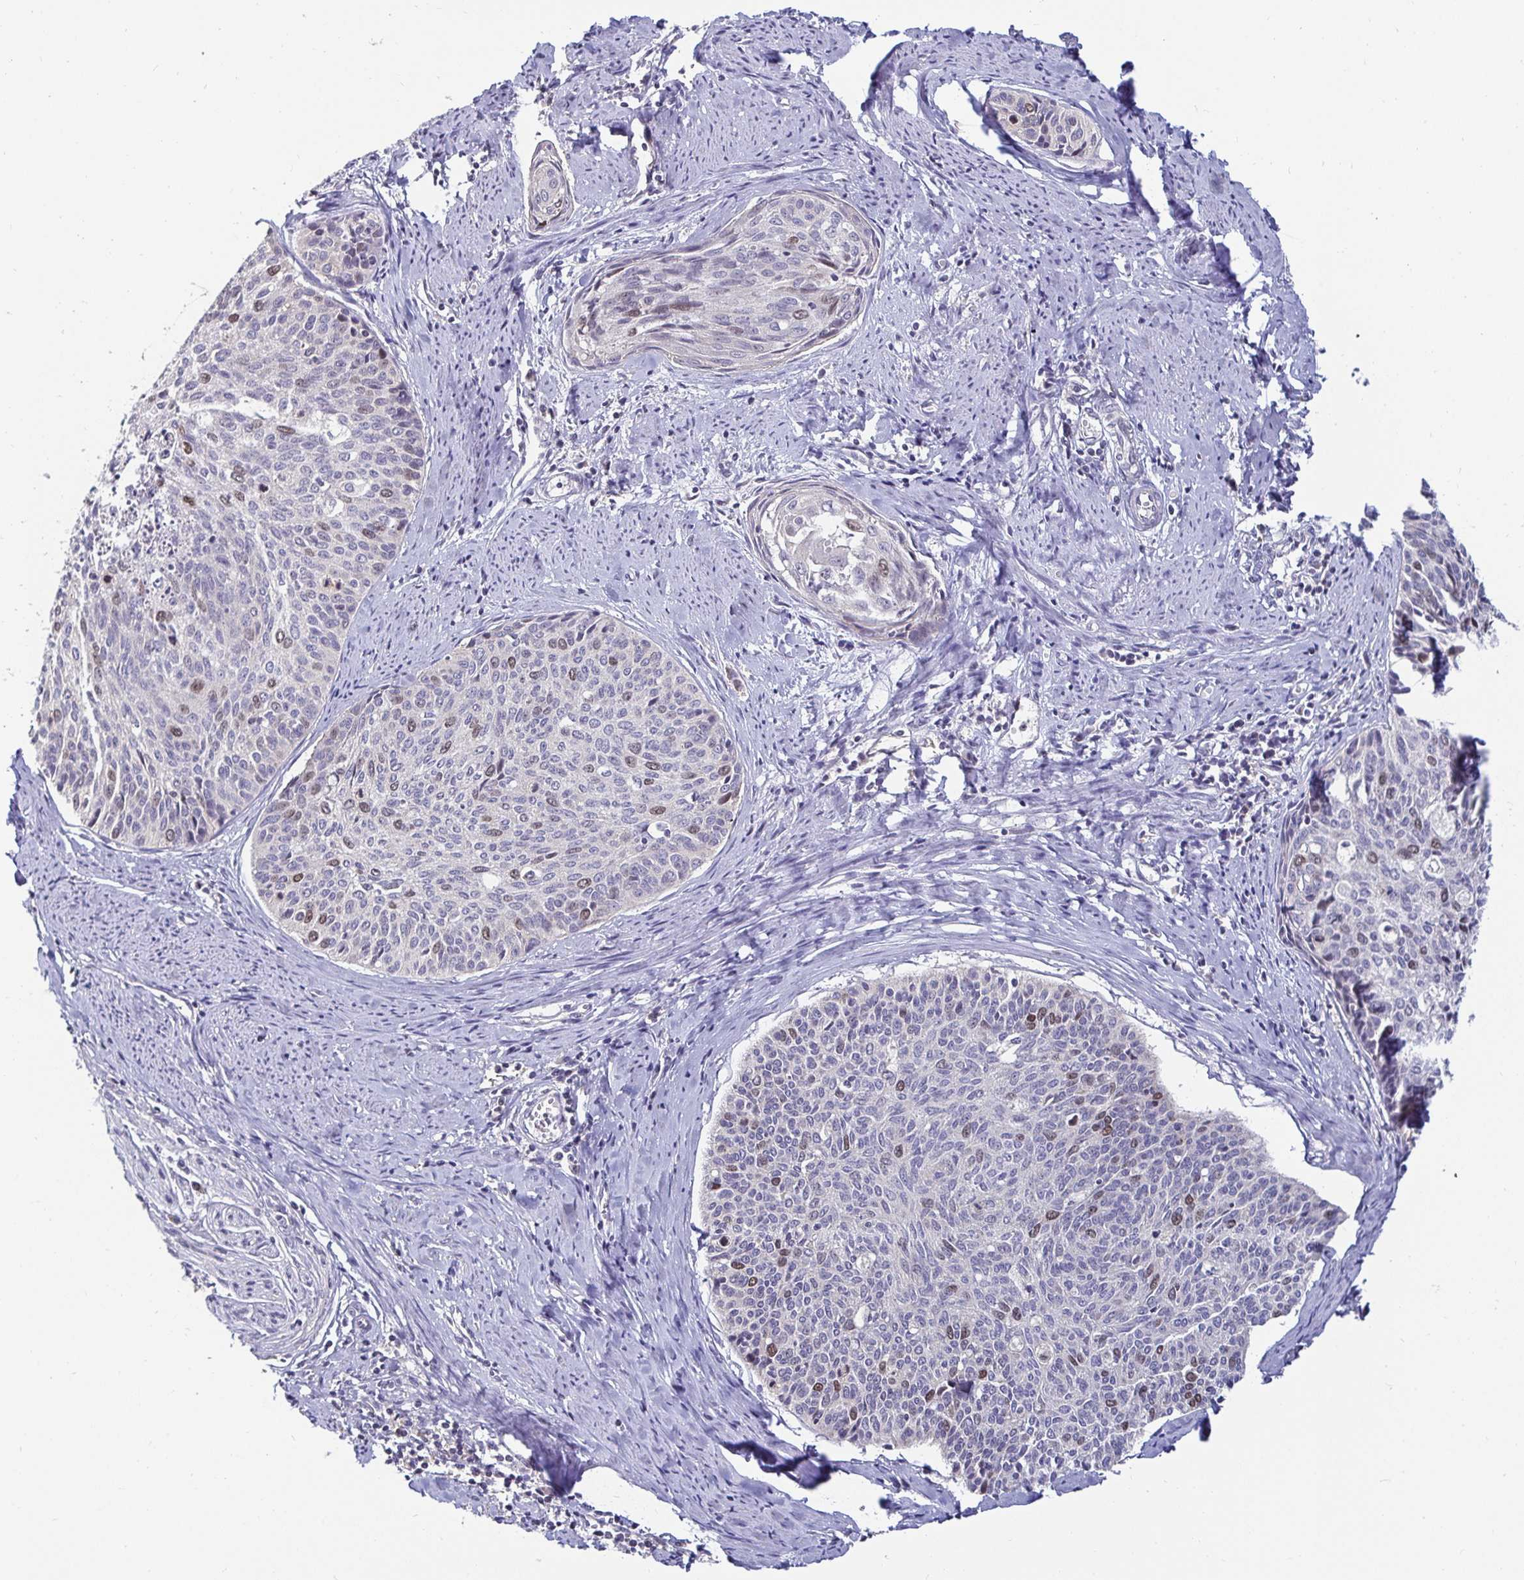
{"staining": {"intensity": "weak", "quantity": "<25%", "location": "nuclear"}, "tissue": "cervical cancer", "cell_type": "Tumor cells", "image_type": "cancer", "snomed": [{"axis": "morphology", "description": "Squamous cell carcinoma, NOS"}, {"axis": "topography", "description": "Cervix"}], "caption": "Immunohistochemistry (IHC) of squamous cell carcinoma (cervical) reveals no positivity in tumor cells.", "gene": "ANLN", "patient": {"sex": "female", "age": 55}}